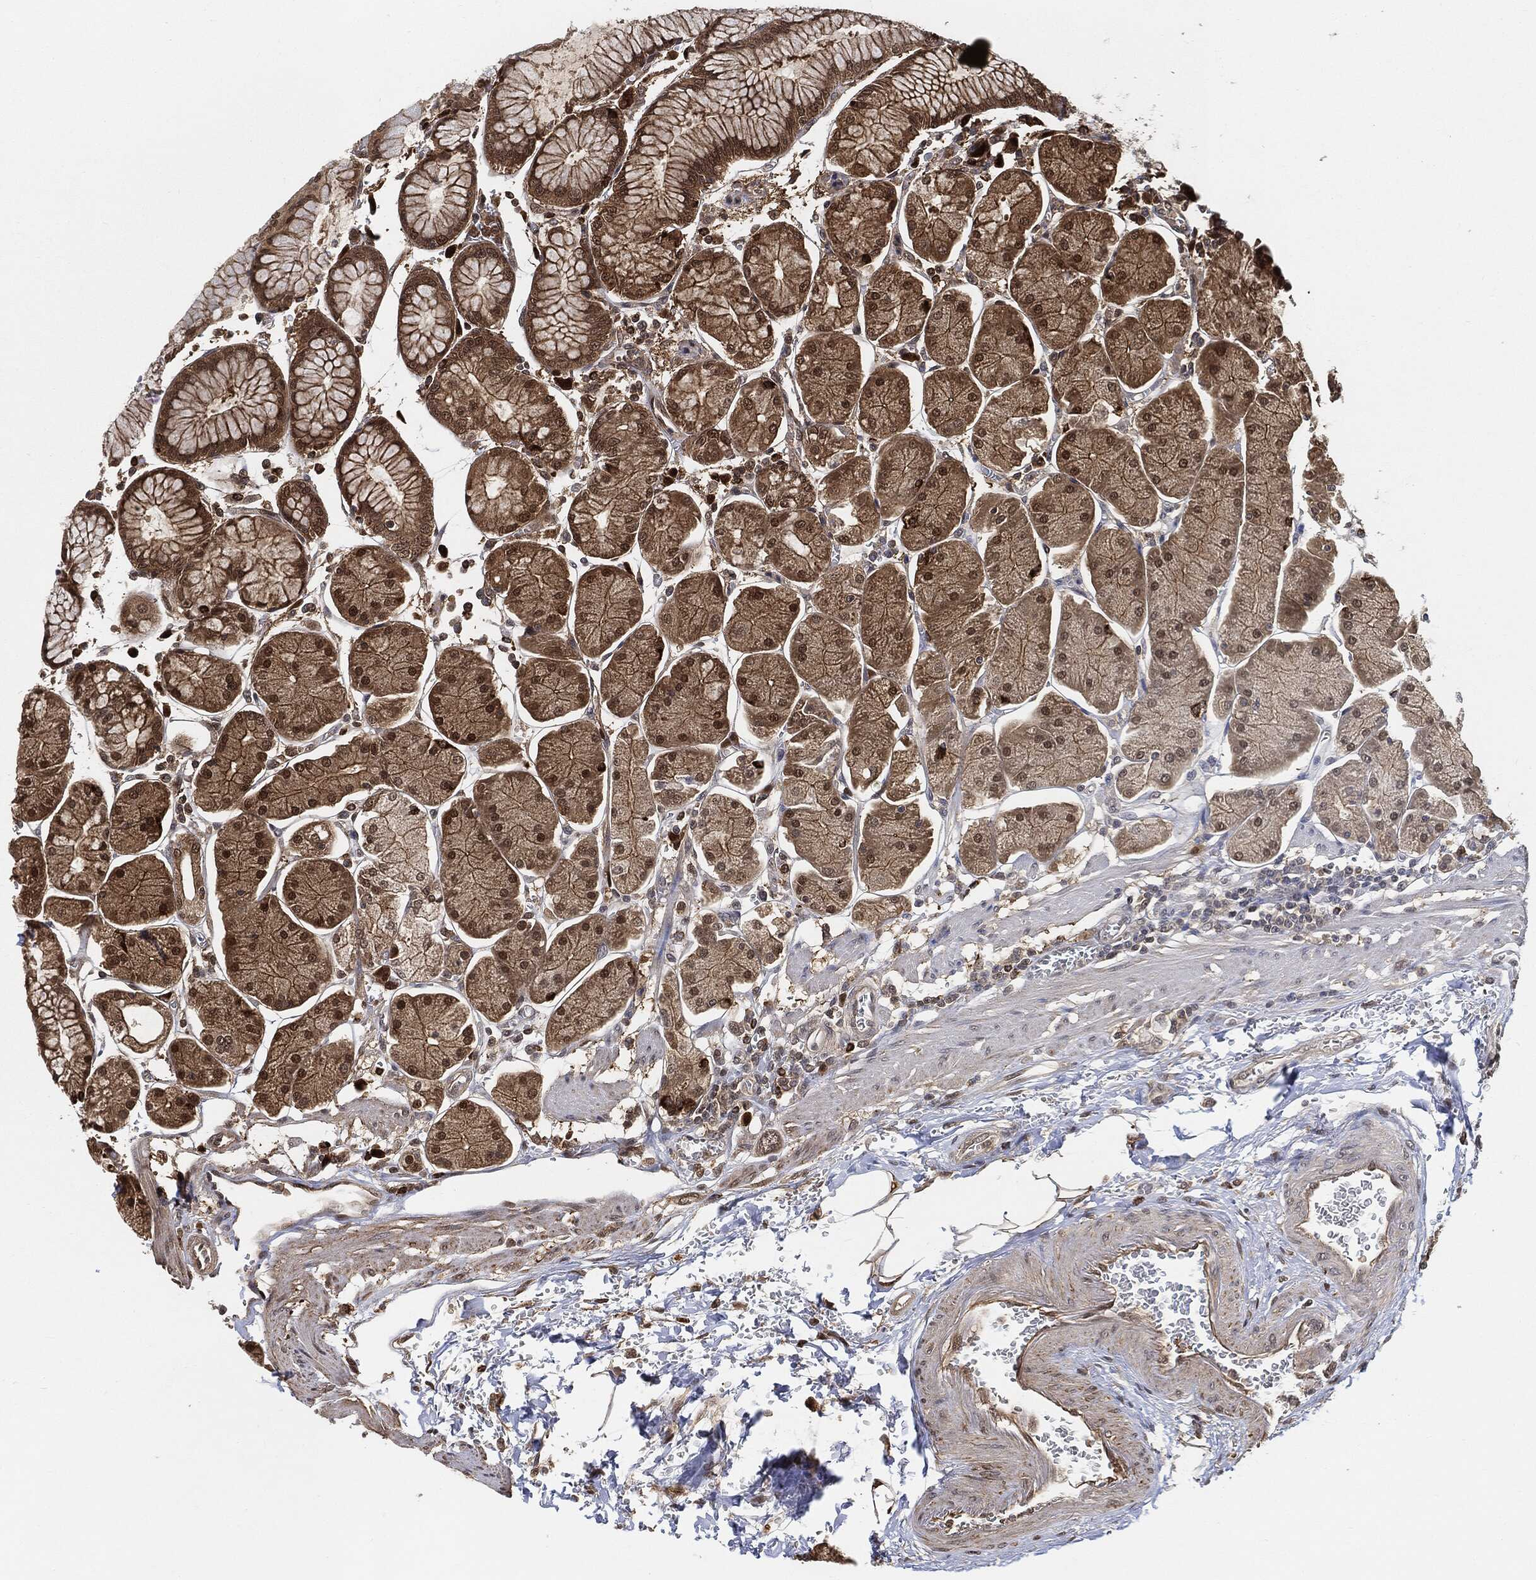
{"staining": {"intensity": "moderate", "quantity": "25%-75%", "location": "cytoplasmic/membranous,nuclear"}, "tissue": "stomach", "cell_type": "Glandular cells", "image_type": "normal", "snomed": [{"axis": "morphology", "description": "Normal tissue, NOS"}, {"axis": "morphology", "description": "Adenocarcinoma, NOS"}, {"axis": "topography", "description": "Stomach, upper"}, {"axis": "topography", "description": "Stomach"}], "caption": "The photomicrograph reveals a brown stain indicating the presence of a protein in the cytoplasmic/membranous,nuclear of glandular cells in stomach.", "gene": "CUTA", "patient": {"sex": "male", "age": 76}}